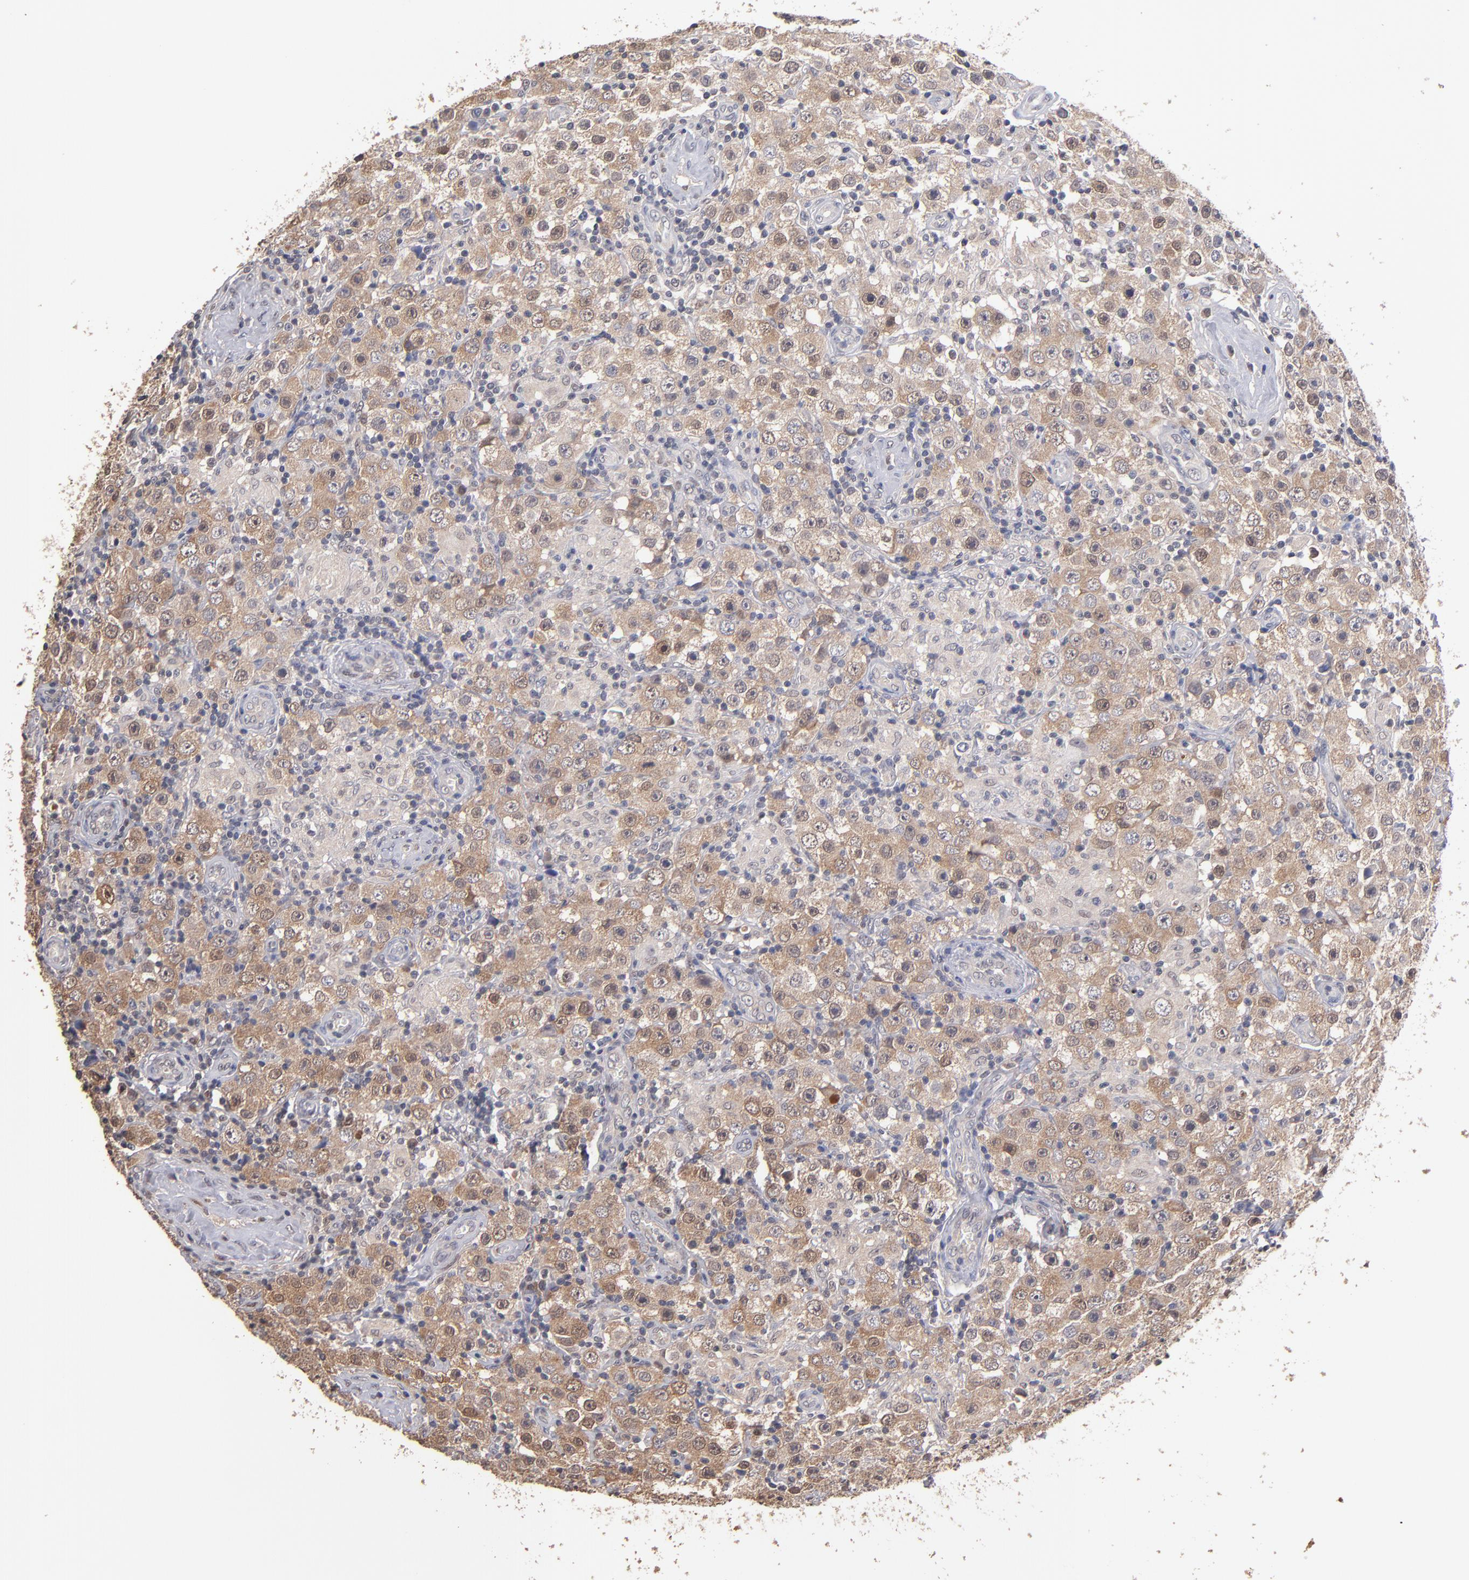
{"staining": {"intensity": "weak", "quantity": "25%-75%", "location": "cytoplasmic/membranous"}, "tissue": "testis cancer", "cell_type": "Tumor cells", "image_type": "cancer", "snomed": [{"axis": "morphology", "description": "Seminoma, NOS"}, {"axis": "topography", "description": "Testis"}], "caption": "Weak cytoplasmic/membranous positivity is identified in approximately 25%-75% of tumor cells in testis cancer (seminoma).", "gene": "PSMD10", "patient": {"sex": "male", "age": 32}}